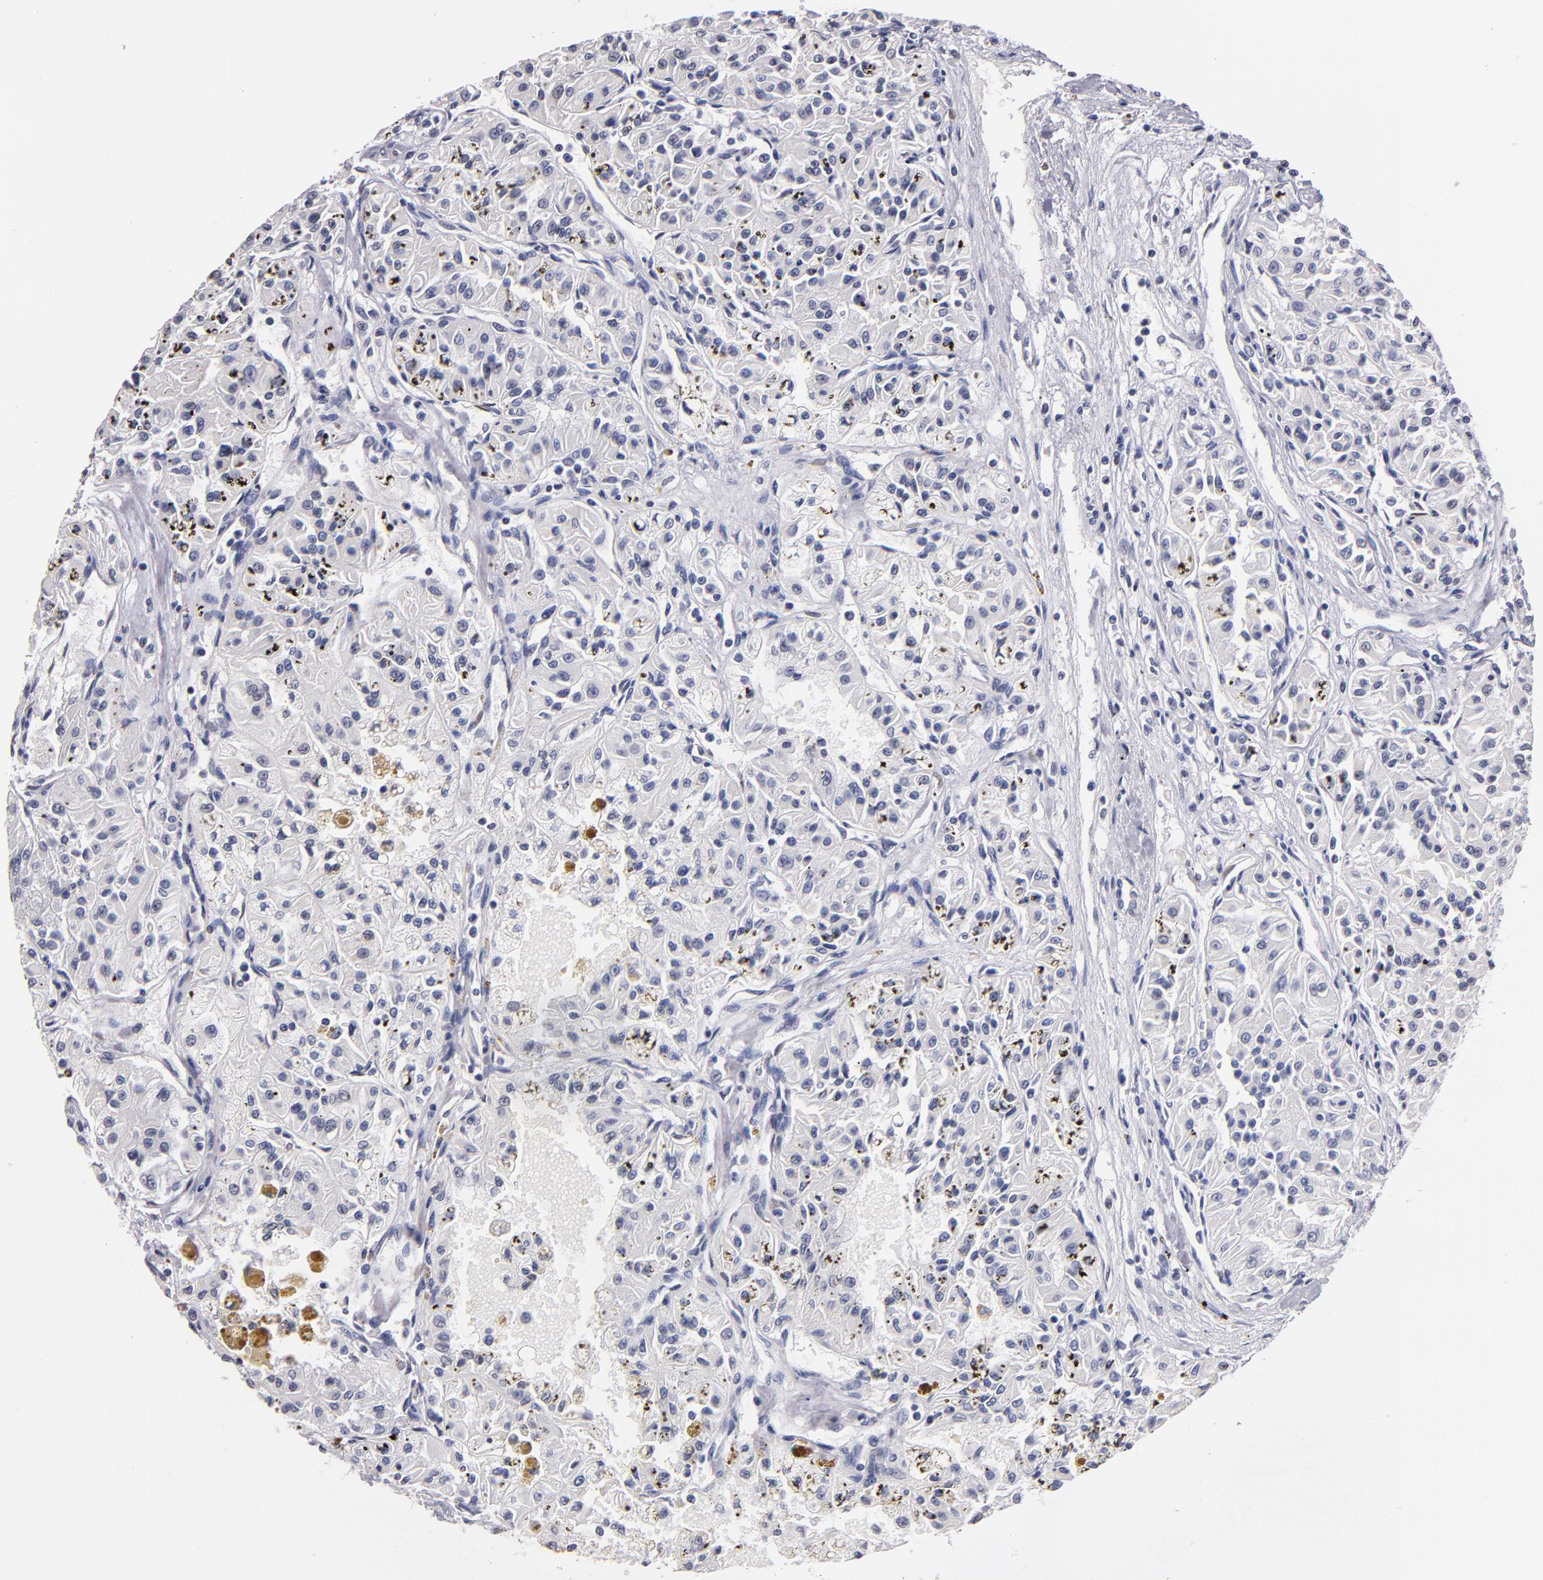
{"staining": {"intensity": "negative", "quantity": "none", "location": "none"}, "tissue": "renal cancer", "cell_type": "Tumor cells", "image_type": "cancer", "snomed": [{"axis": "morphology", "description": "Adenocarcinoma, NOS"}, {"axis": "topography", "description": "Kidney"}], "caption": "Immunohistochemical staining of human renal adenocarcinoma shows no significant positivity in tumor cells.", "gene": "SOX10", "patient": {"sex": "male", "age": 78}}